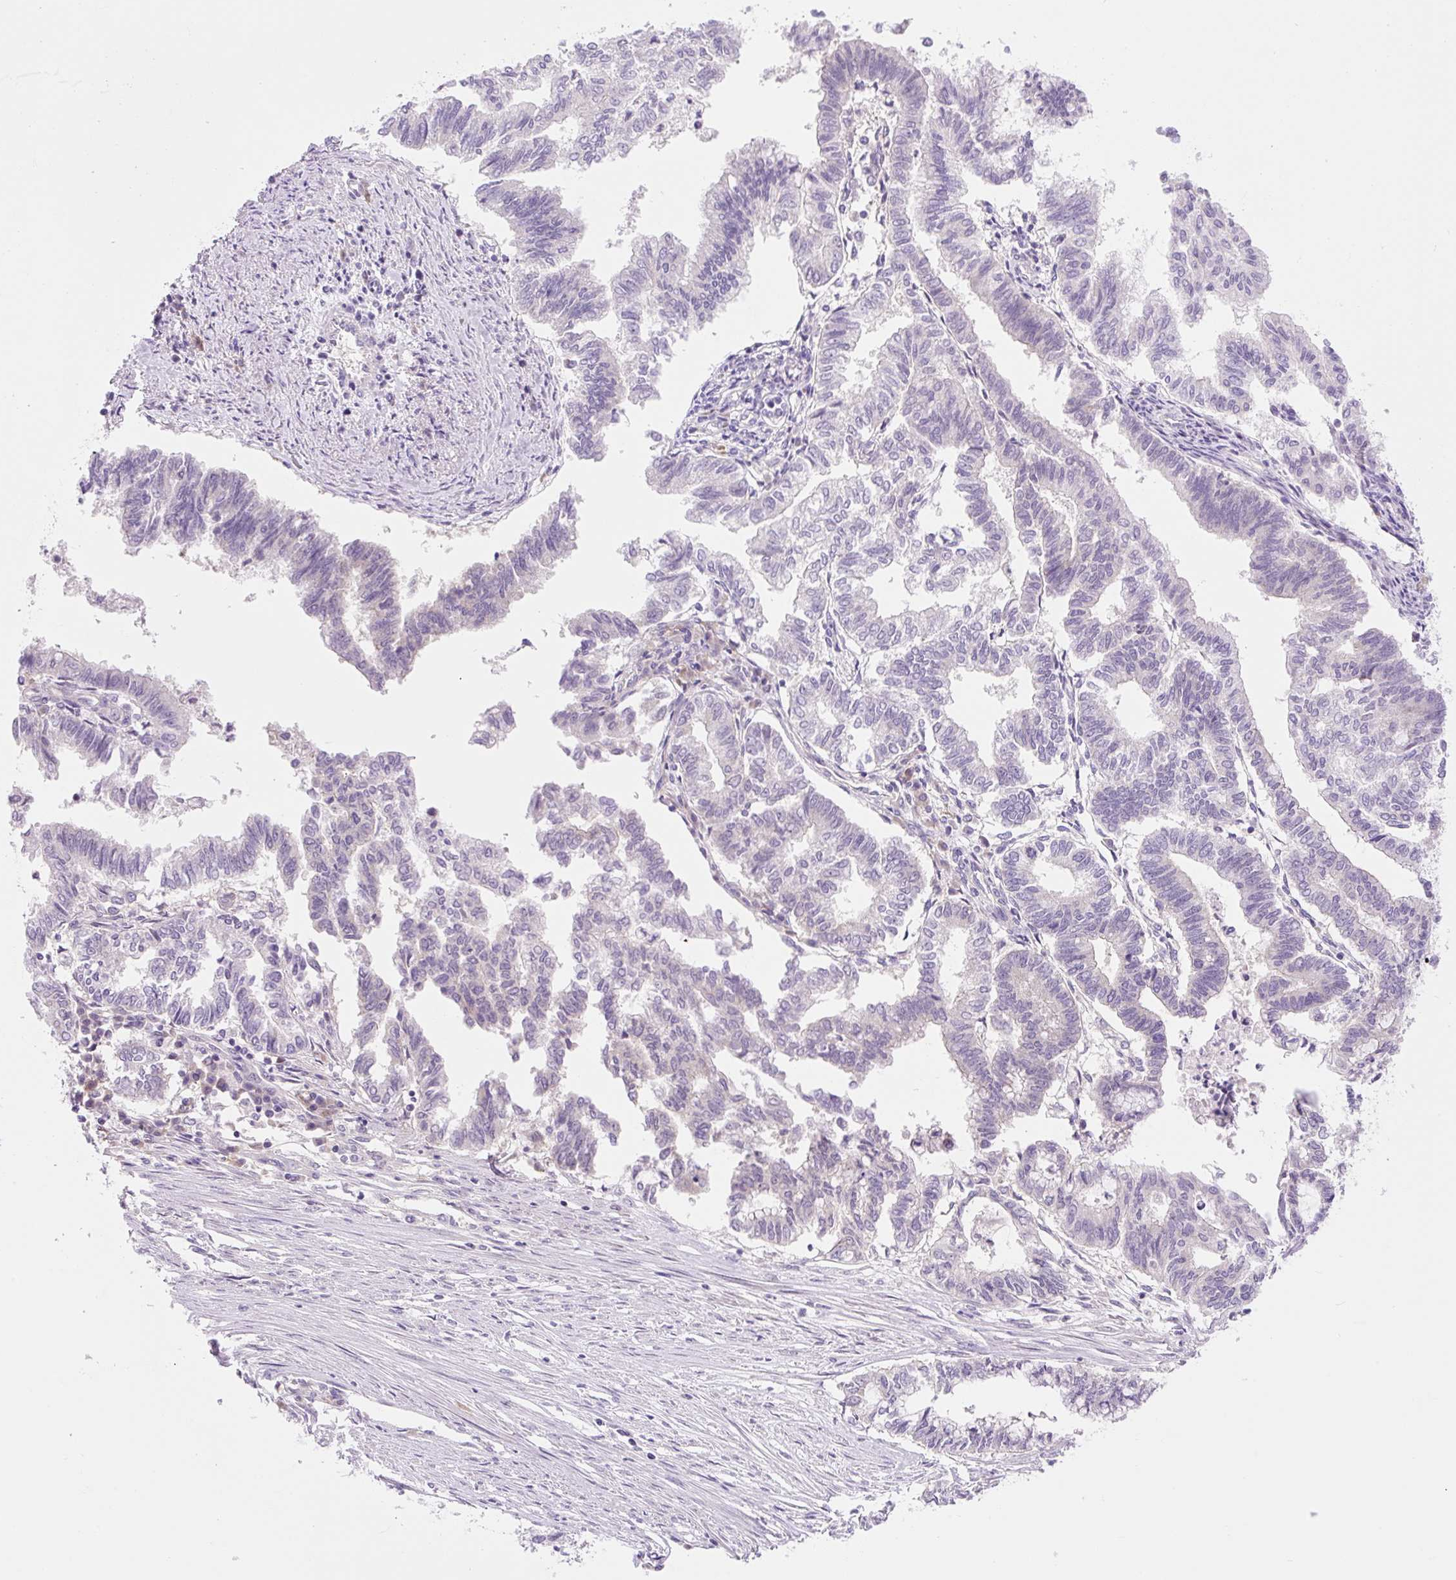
{"staining": {"intensity": "negative", "quantity": "none", "location": "none"}, "tissue": "endometrial cancer", "cell_type": "Tumor cells", "image_type": "cancer", "snomed": [{"axis": "morphology", "description": "Adenocarcinoma, NOS"}, {"axis": "topography", "description": "Endometrium"}], "caption": "High power microscopy micrograph of an immunohistochemistry (IHC) image of adenocarcinoma (endometrial), revealing no significant positivity in tumor cells. (Immunohistochemistry (ihc), brightfield microscopy, high magnification).", "gene": "CELF6", "patient": {"sex": "female", "age": 79}}